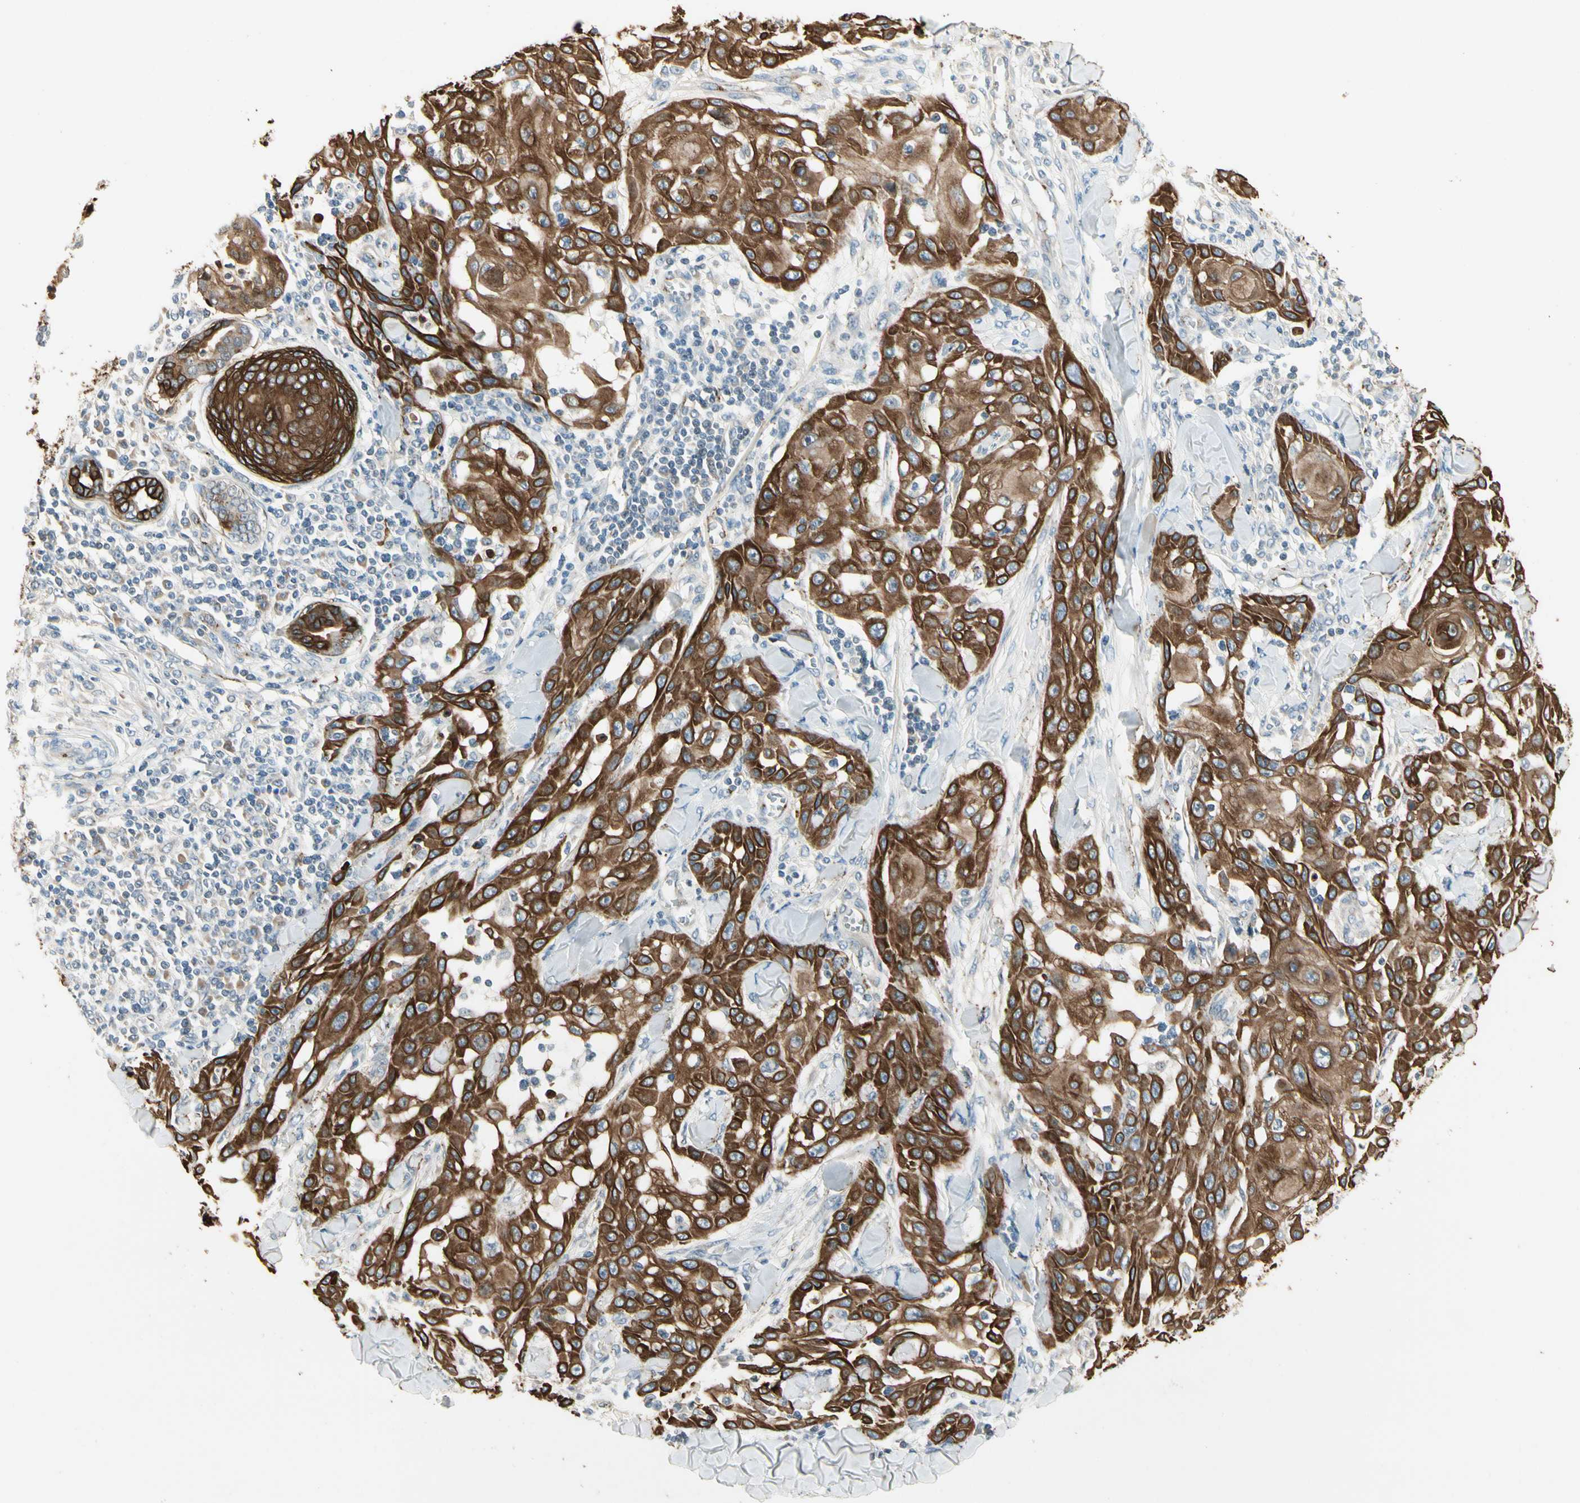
{"staining": {"intensity": "strong", "quantity": ">75%", "location": "cytoplasmic/membranous"}, "tissue": "skin cancer", "cell_type": "Tumor cells", "image_type": "cancer", "snomed": [{"axis": "morphology", "description": "Squamous cell carcinoma, NOS"}, {"axis": "topography", "description": "Skin"}], "caption": "Brown immunohistochemical staining in skin squamous cell carcinoma displays strong cytoplasmic/membranous expression in about >75% of tumor cells.", "gene": "MANSC1", "patient": {"sex": "male", "age": 24}}